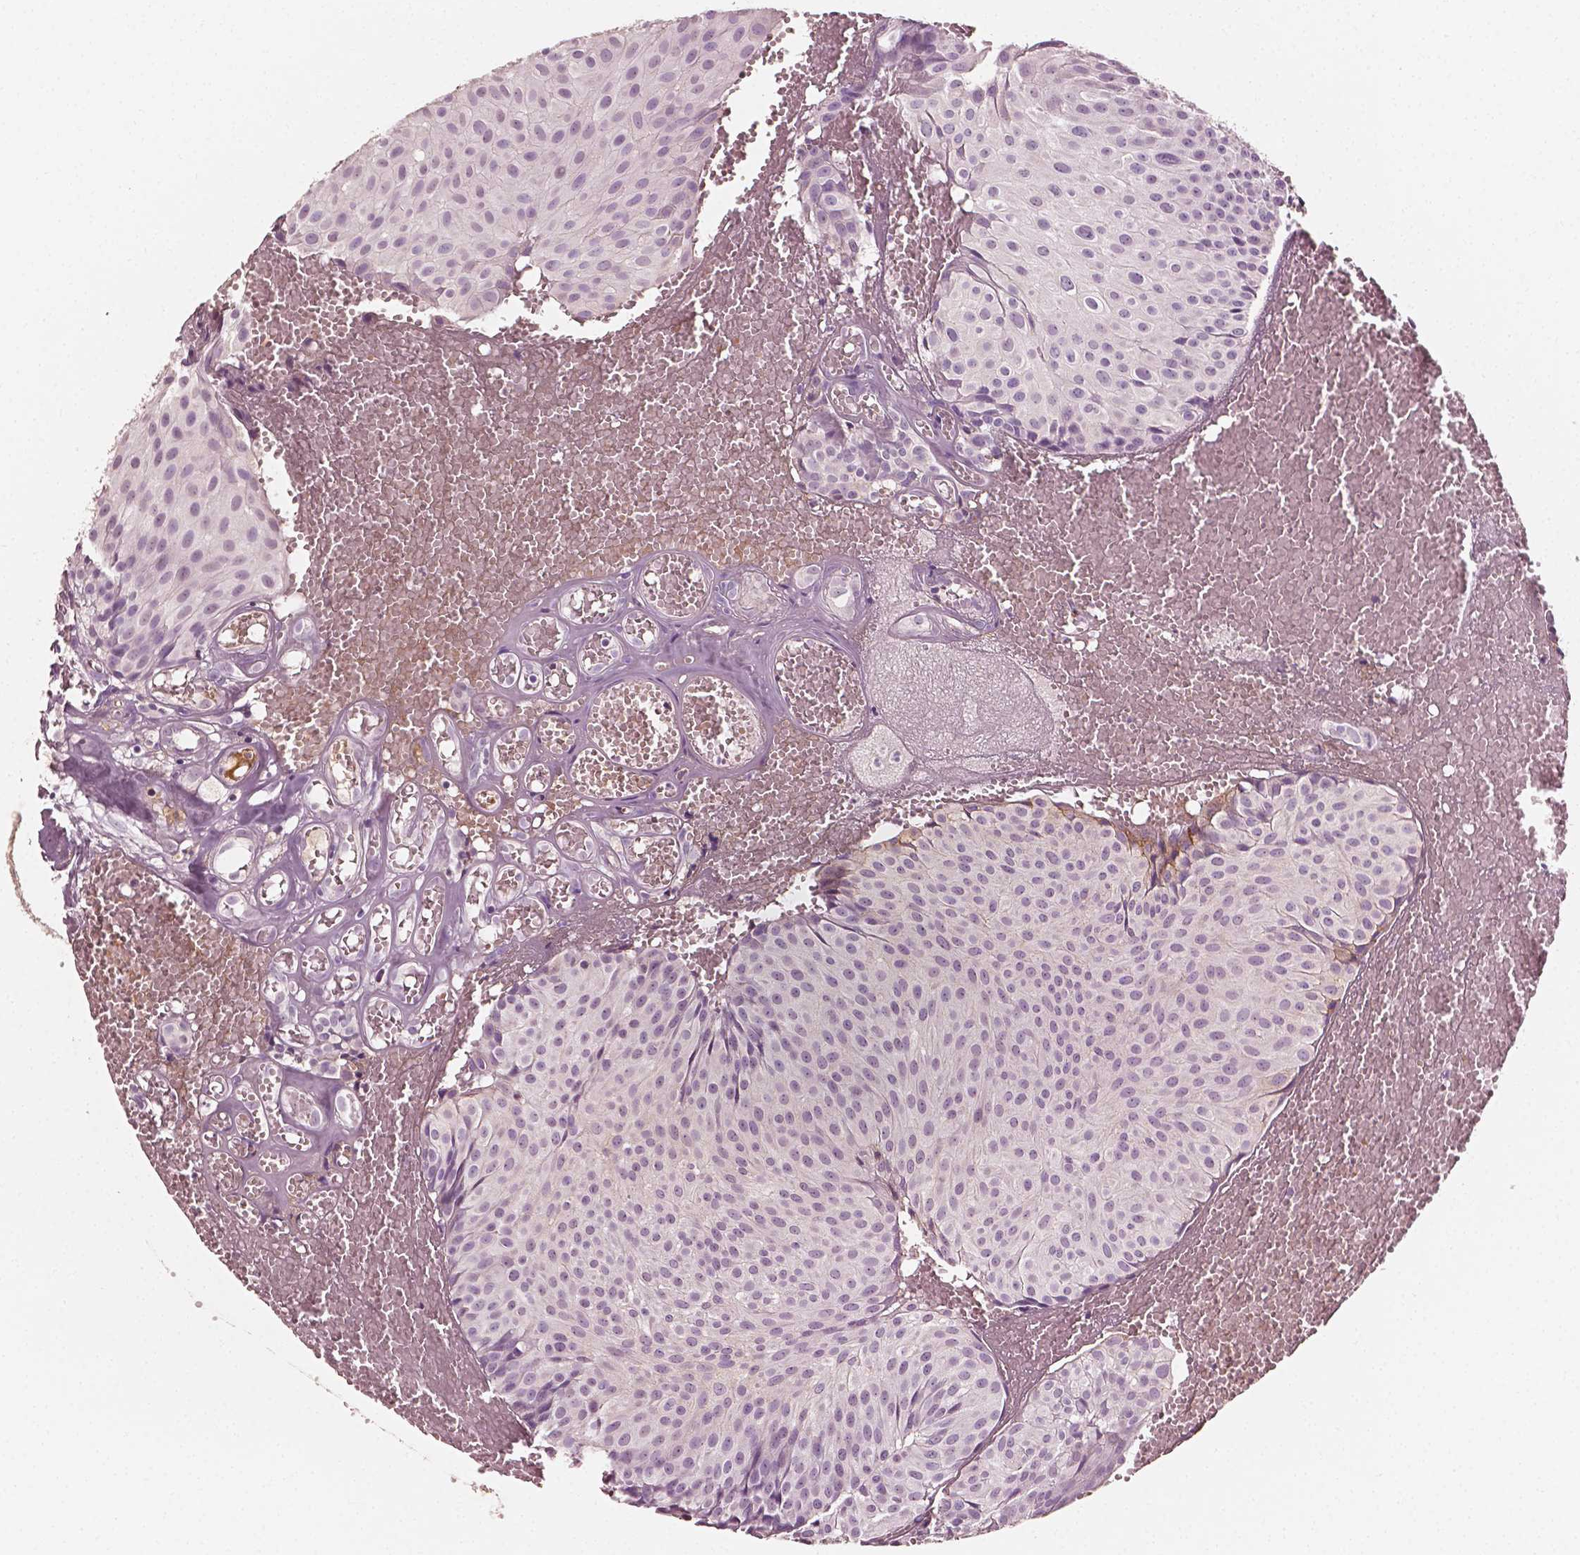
{"staining": {"intensity": "negative", "quantity": "none", "location": "none"}, "tissue": "urothelial cancer", "cell_type": "Tumor cells", "image_type": "cancer", "snomed": [{"axis": "morphology", "description": "Urothelial carcinoma, Low grade"}, {"axis": "topography", "description": "Urinary bladder"}], "caption": "High magnification brightfield microscopy of urothelial cancer stained with DAB (brown) and counterstained with hematoxylin (blue): tumor cells show no significant staining.", "gene": "APOA4", "patient": {"sex": "male", "age": 63}}